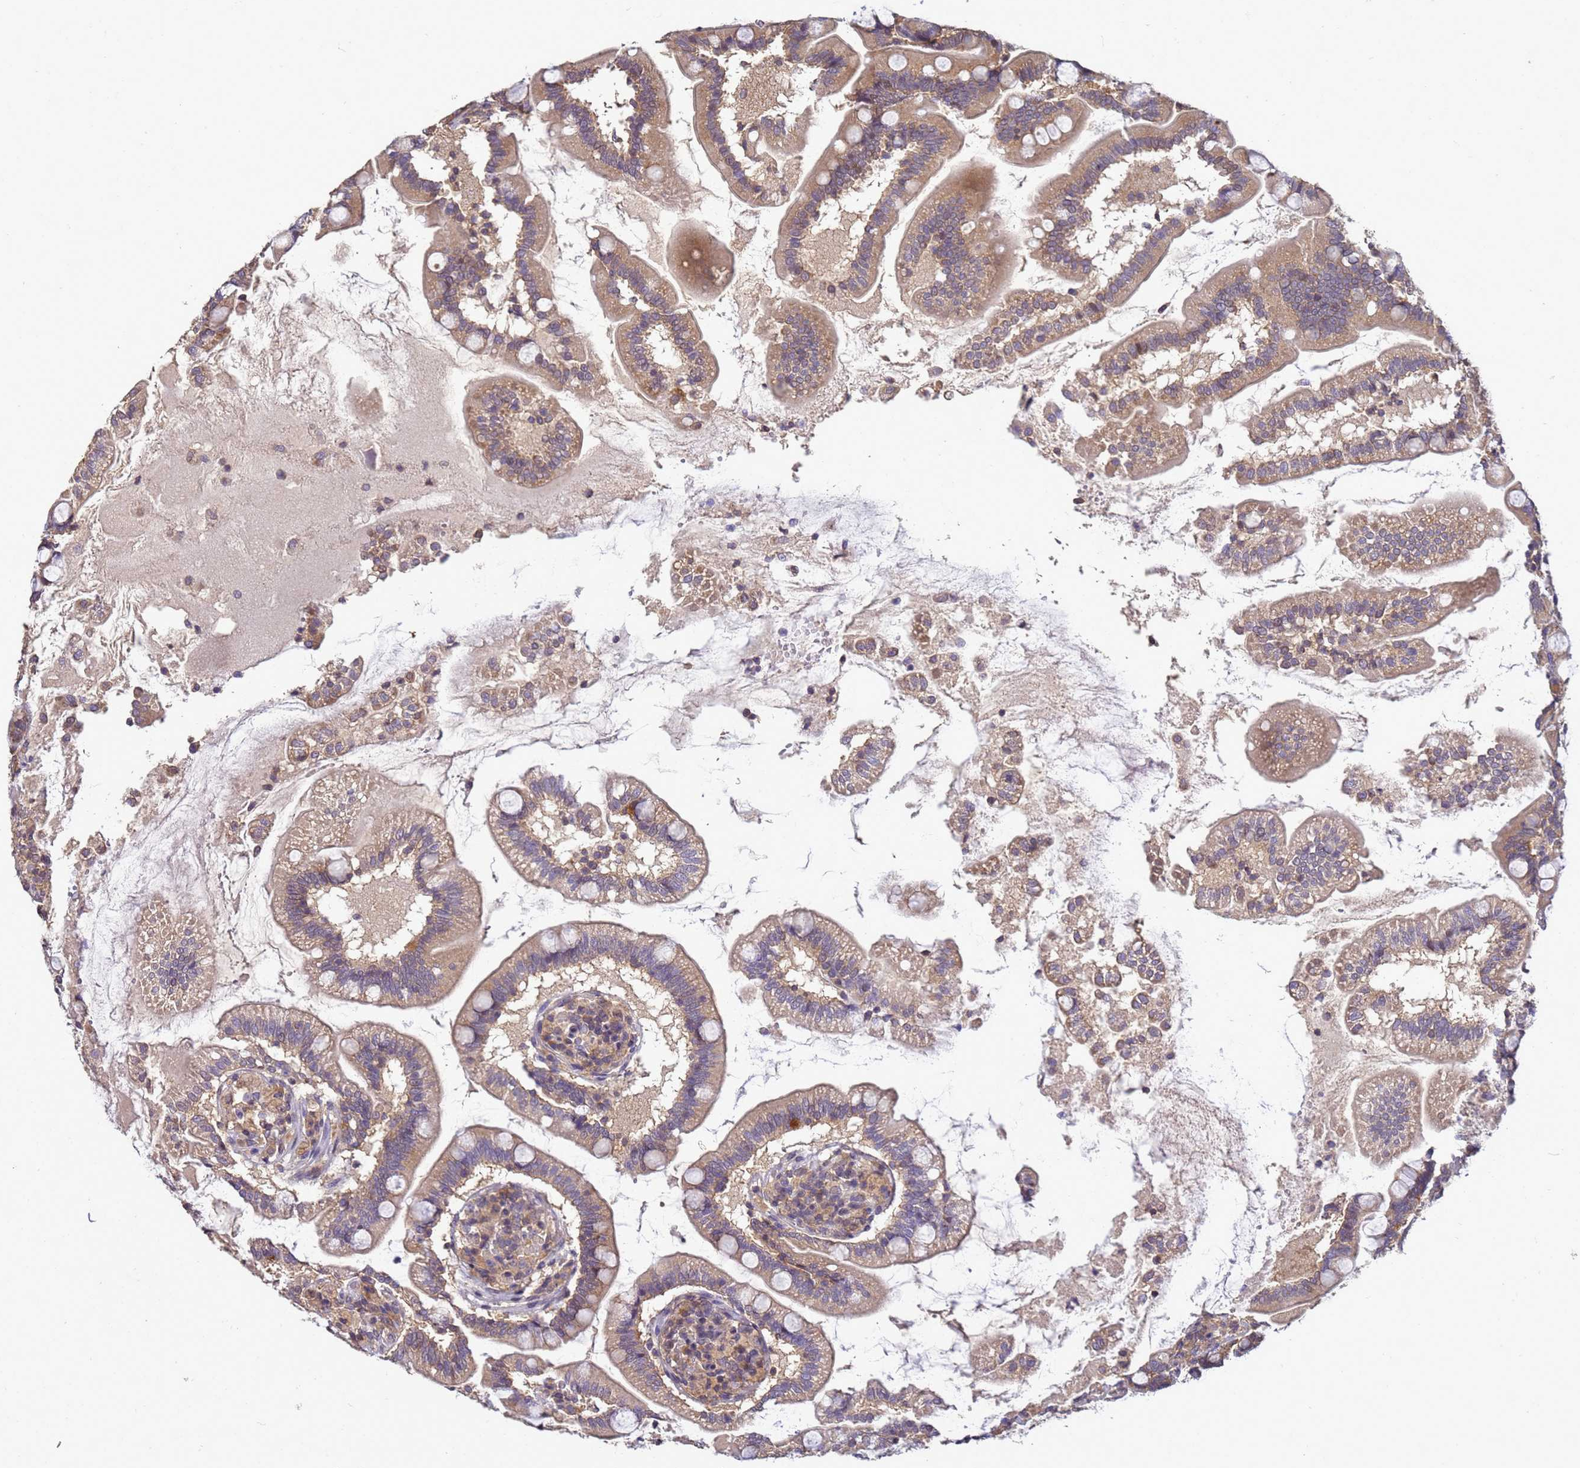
{"staining": {"intensity": "moderate", "quantity": ">75%", "location": "cytoplasmic/membranous"}, "tissue": "small intestine", "cell_type": "Glandular cells", "image_type": "normal", "snomed": [{"axis": "morphology", "description": "Normal tissue, NOS"}, {"axis": "topography", "description": "Small intestine"}], "caption": "High-power microscopy captured an immunohistochemistry (IHC) micrograph of unremarkable small intestine, revealing moderate cytoplasmic/membranous positivity in approximately >75% of glandular cells.", "gene": "ANKRD17", "patient": {"sex": "female", "age": 64}}